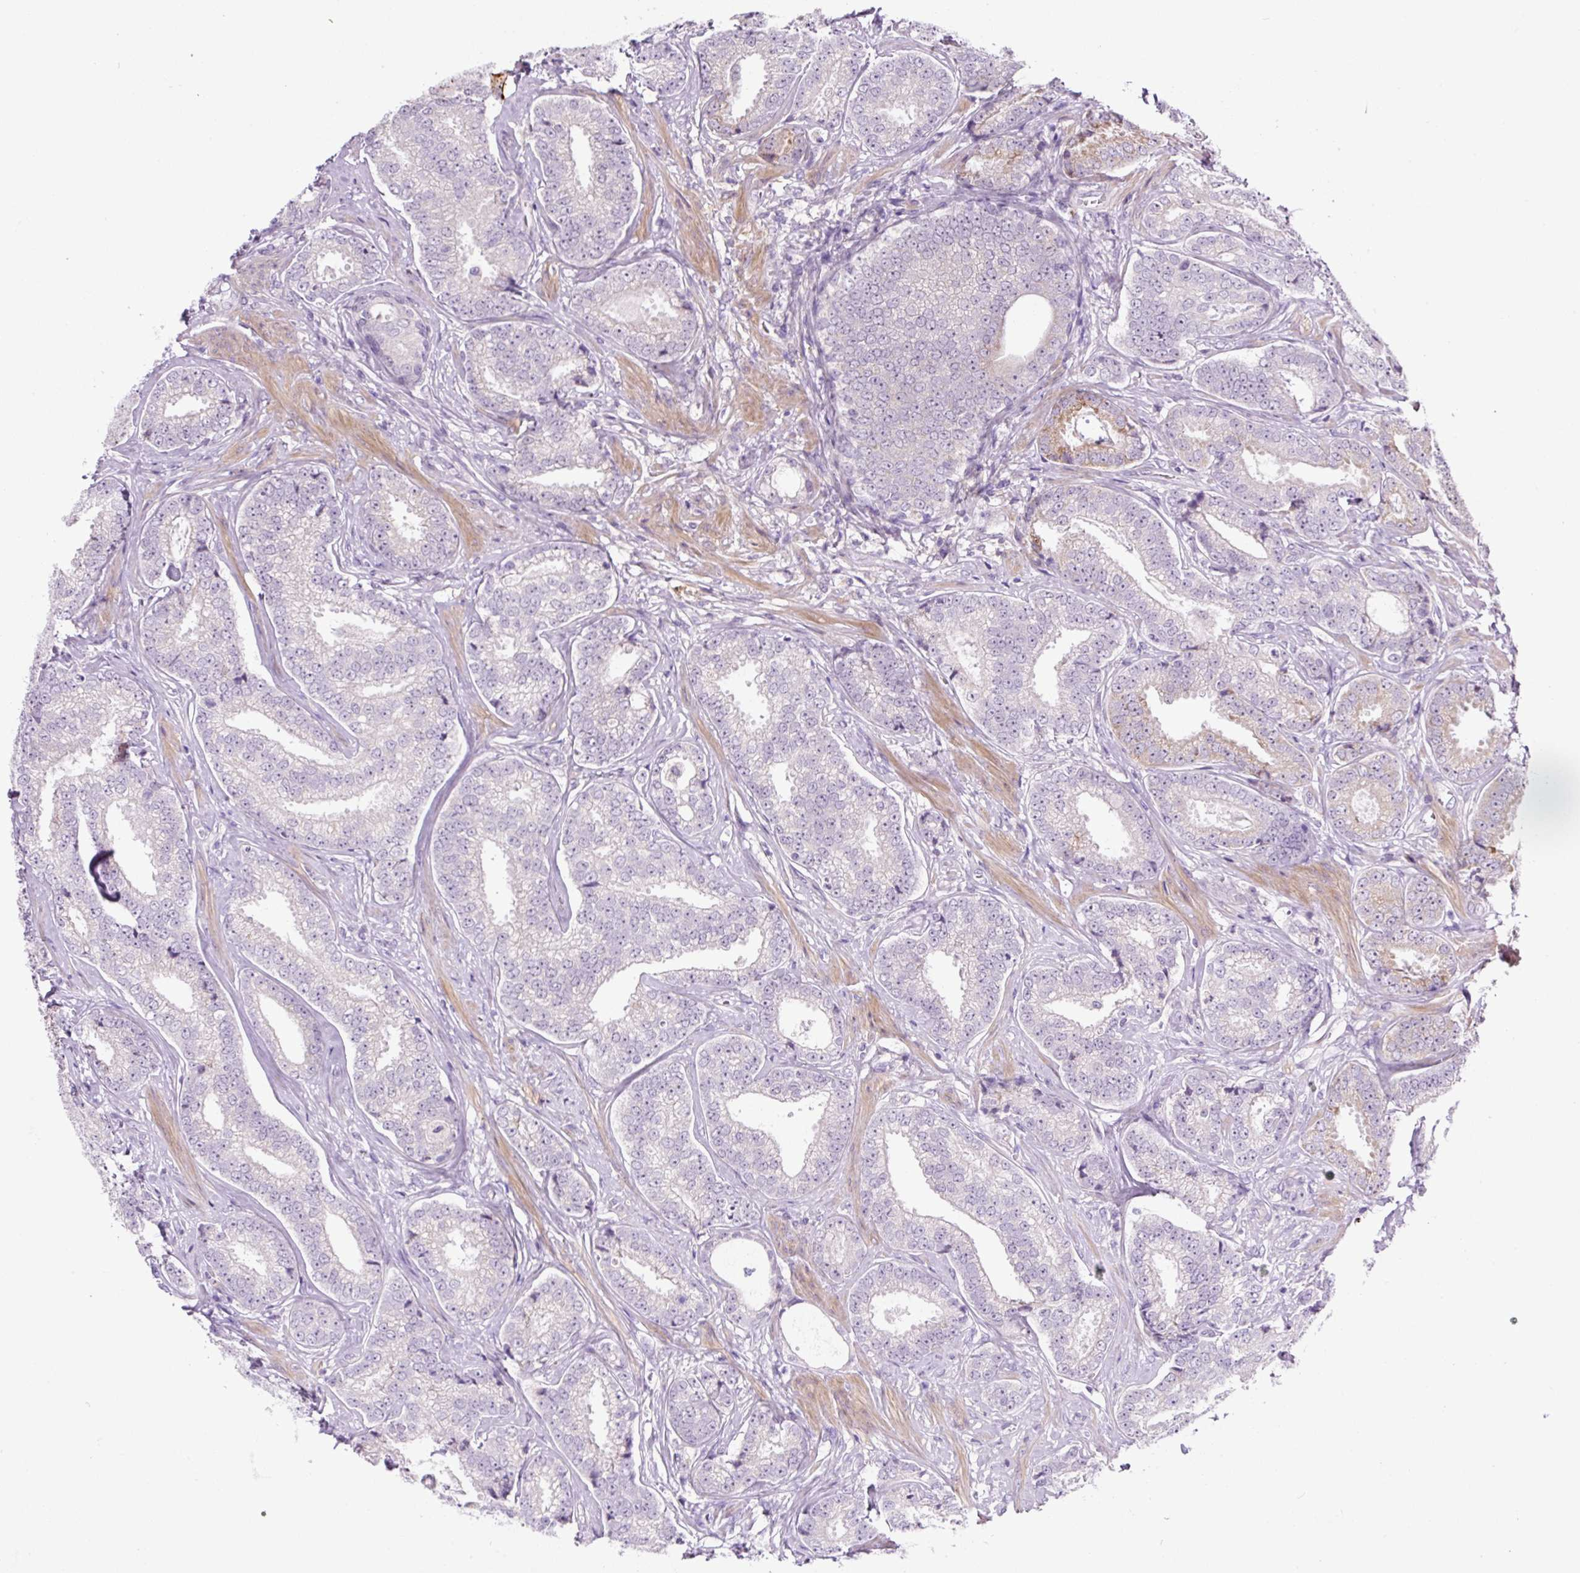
{"staining": {"intensity": "negative", "quantity": "none", "location": "none"}, "tissue": "prostate cancer", "cell_type": "Tumor cells", "image_type": "cancer", "snomed": [{"axis": "morphology", "description": "Adenocarcinoma, Low grade"}, {"axis": "topography", "description": "Prostate"}], "caption": "The image demonstrates no staining of tumor cells in prostate cancer. (DAB (3,3'-diaminobenzidine) immunohistochemistry, high magnification).", "gene": "OGDHL", "patient": {"sex": "male", "age": 63}}